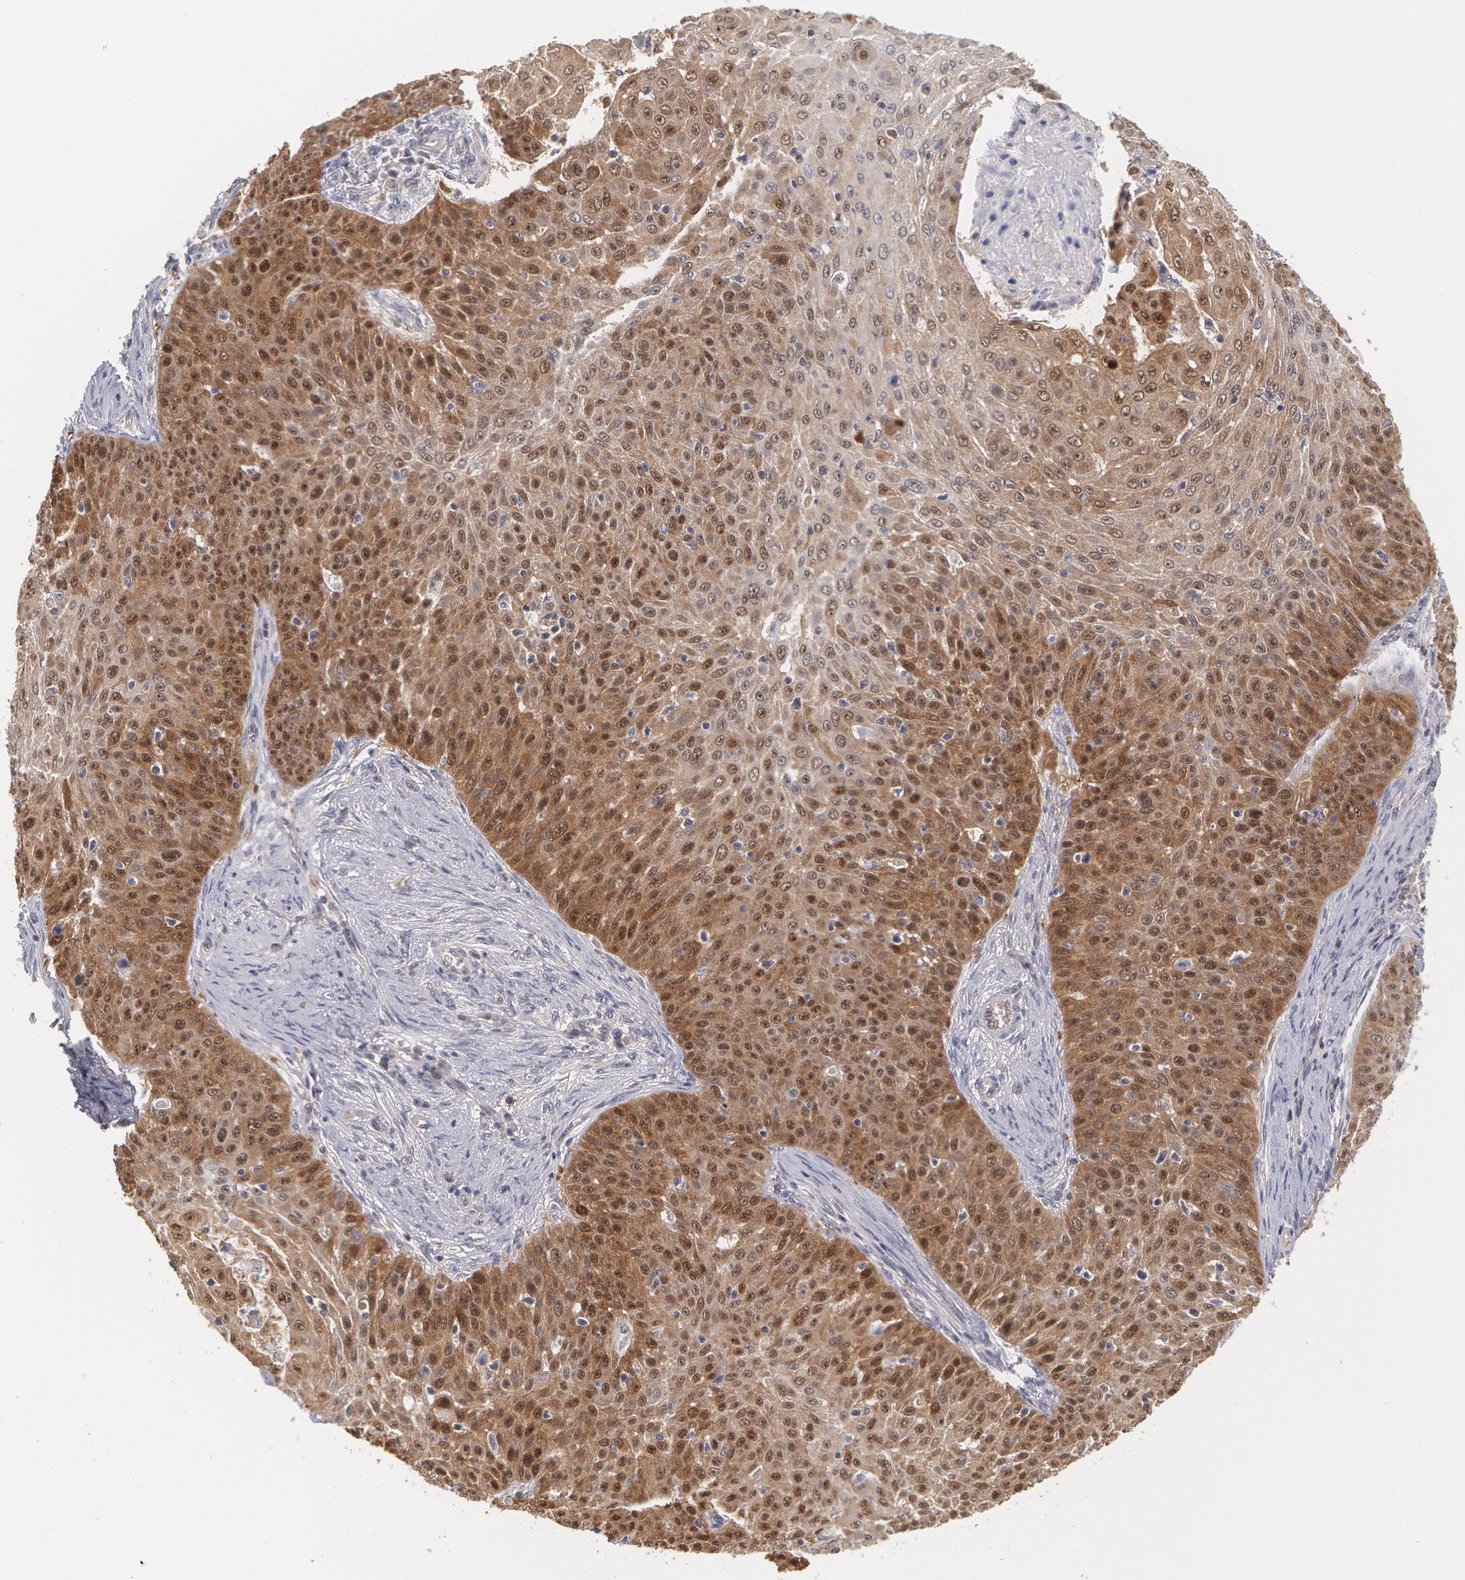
{"staining": {"intensity": "moderate", "quantity": "25%-75%", "location": "cytoplasmic/membranous,nuclear"}, "tissue": "skin cancer", "cell_type": "Tumor cells", "image_type": "cancer", "snomed": [{"axis": "morphology", "description": "Squamous cell carcinoma, NOS"}, {"axis": "topography", "description": "Skin"}], "caption": "Tumor cells show medium levels of moderate cytoplasmic/membranous and nuclear staining in about 25%-75% of cells in human skin squamous cell carcinoma.", "gene": "TXNRD1", "patient": {"sex": "male", "age": 82}}